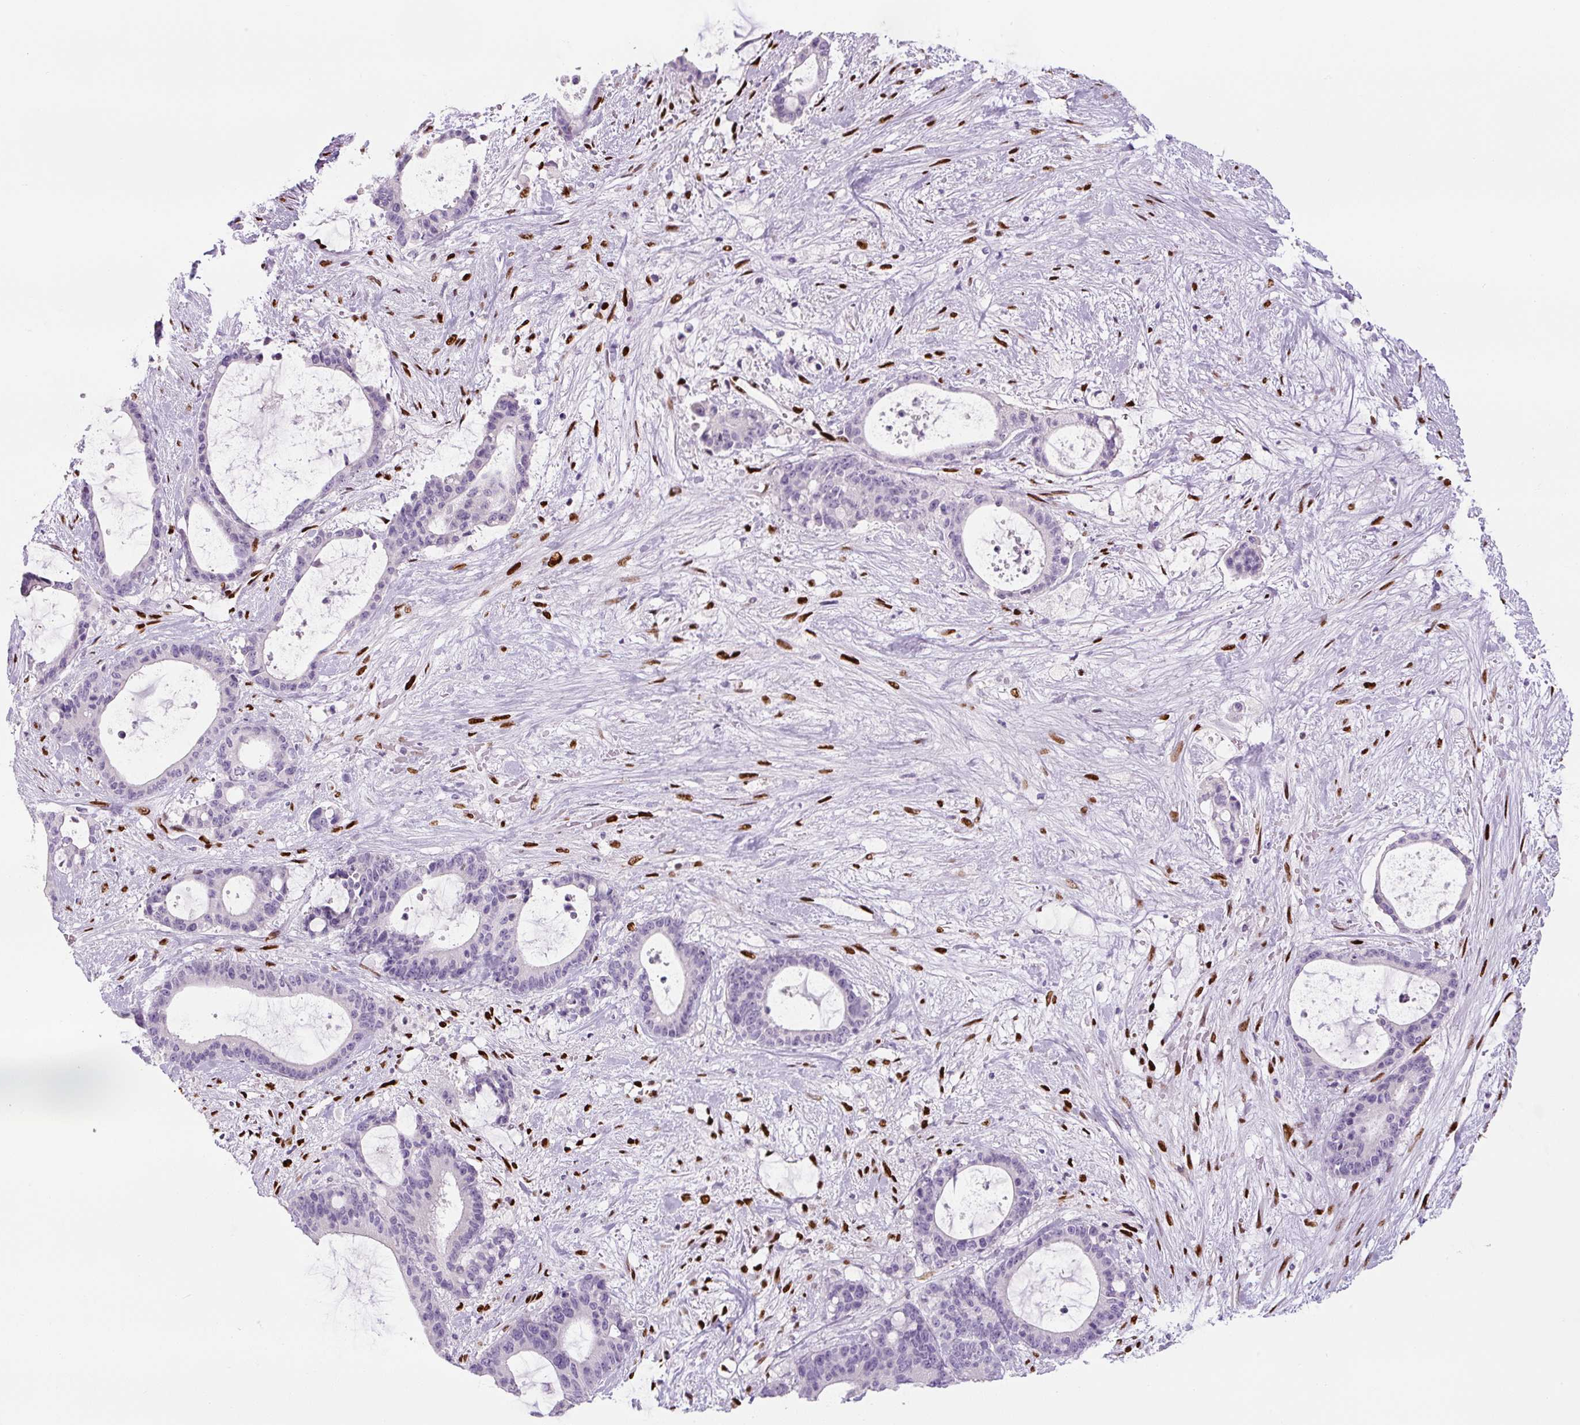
{"staining": {"intensity": "negative", "quantity": "none", "location": "none"}, "tissue": "liver cancer", "cell_type": "Tumor cells", "image_type": "cancer", "snomed": [{"axis": "morphology", "description": "Normal tissue, NOS"}, {"axis": "morphology", "description": "Cholangiocarcinoma"}, {"axis": "topography", "description": "Liver"}, {"axis": "topography", "description": "Peripheral nerve tissue"}], "caption": "Tumor cells show no significant staining in liver cancer (cholangiocarcinoma).", "gene": "ZEB1", "patient": {"sex": "female", "age": 73}}